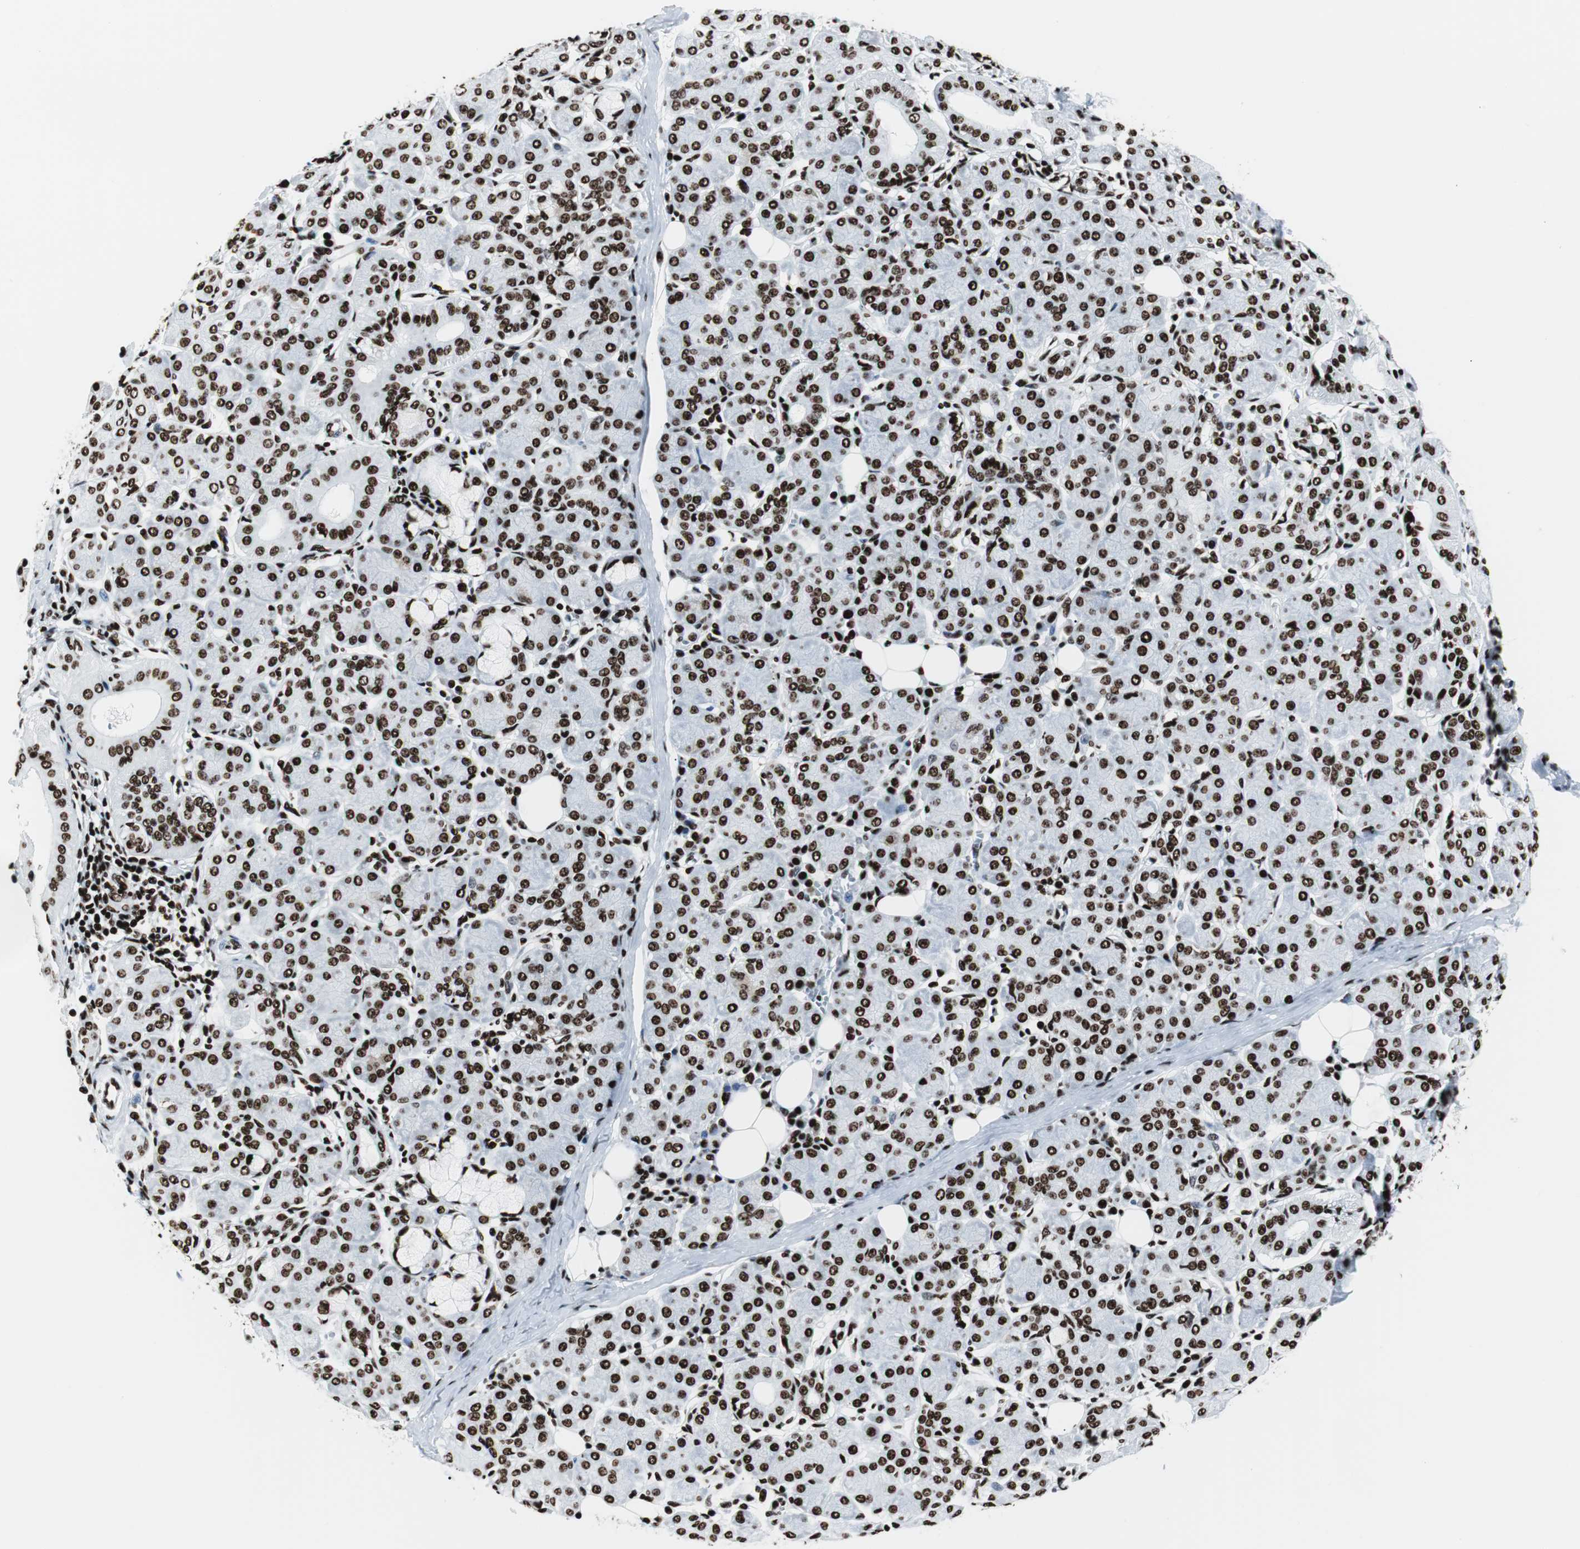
{"staining": {"intensity": "strong", "quantity": ">75%", "location": "nuclear"}, "tissue": "salivary gland", "cell_type": "Glandular cells", "image_type": "normal", "snomed": [{"axis": "morphology", "description": "Normal tissue, NOS"}, {"axis": "morphology", "description": "Inflammation, NOS"}, {"axis": "topography", "description": "Lymph node"}, {"axis": "topography", "description": "Salivary gland"}], "caption": "Immunohistochemical staining of unremarkable salivary gland shows strong nuclear protein positivity in approximately >75% of glandular cells. (Brightfield microscopy of DAB IHC at high magnification).", "gene": "NCL", "patient": {"sex": "male", "age": 3}}